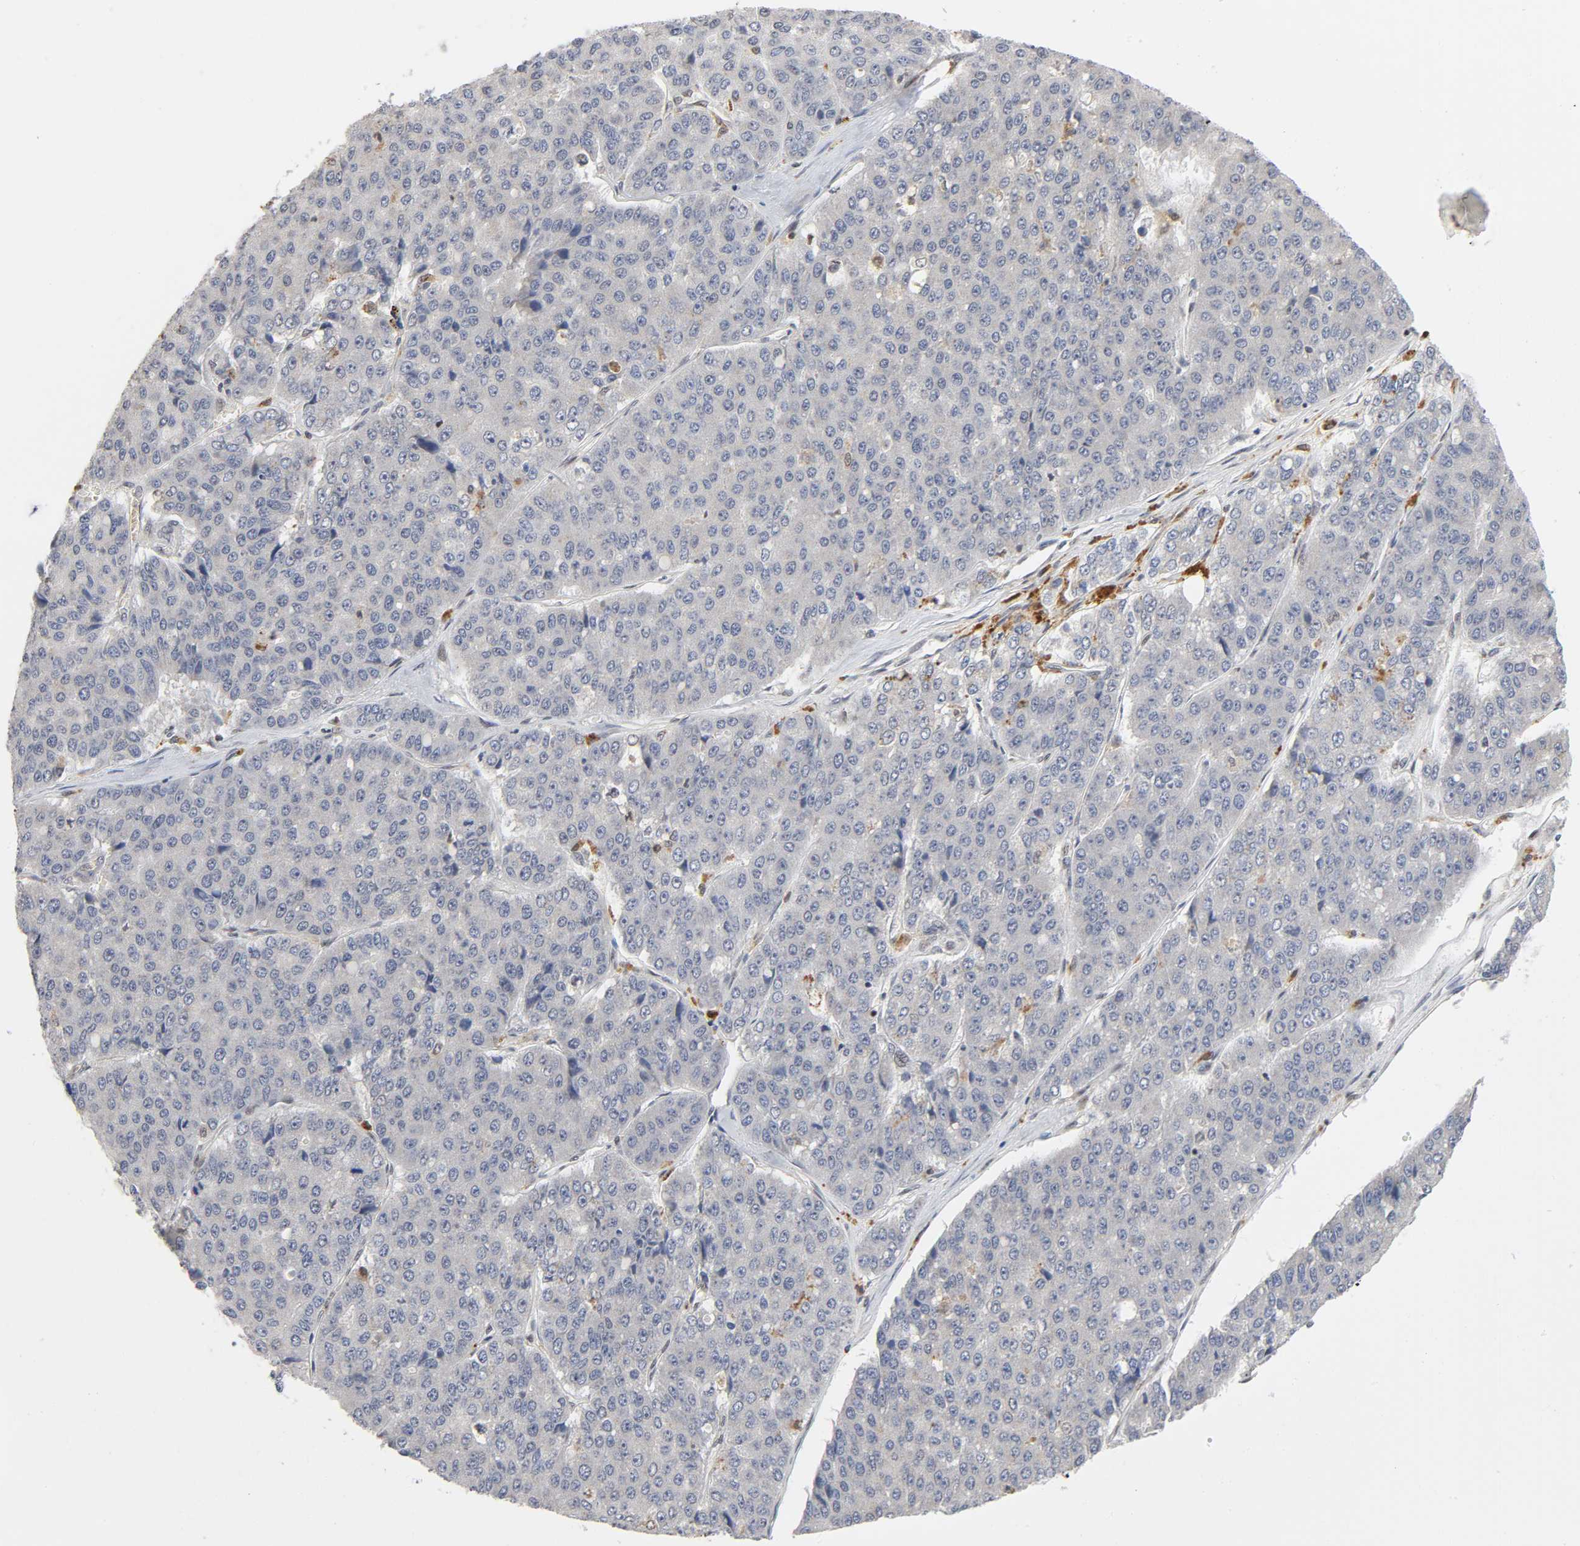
{"staining": {"intensity": "negative", "quantity": "none", "location": "none"}, "tissue": "pancreatic cancer", "cell_type": "Tumor cells", "image_type": "cancer", "snomed": [{"axis": "morphology", "description": "Adenocarcinoma, NOS"}, {"axis": "topography", "description": "Pancreas"}], "caption": "Histopathology image shows no protein staining in tumor cells of pancreatic cancer (adenocarcinoma) tissue.", "gene": "KAT2B", "patient": {"sex": "male", "age": 50}}